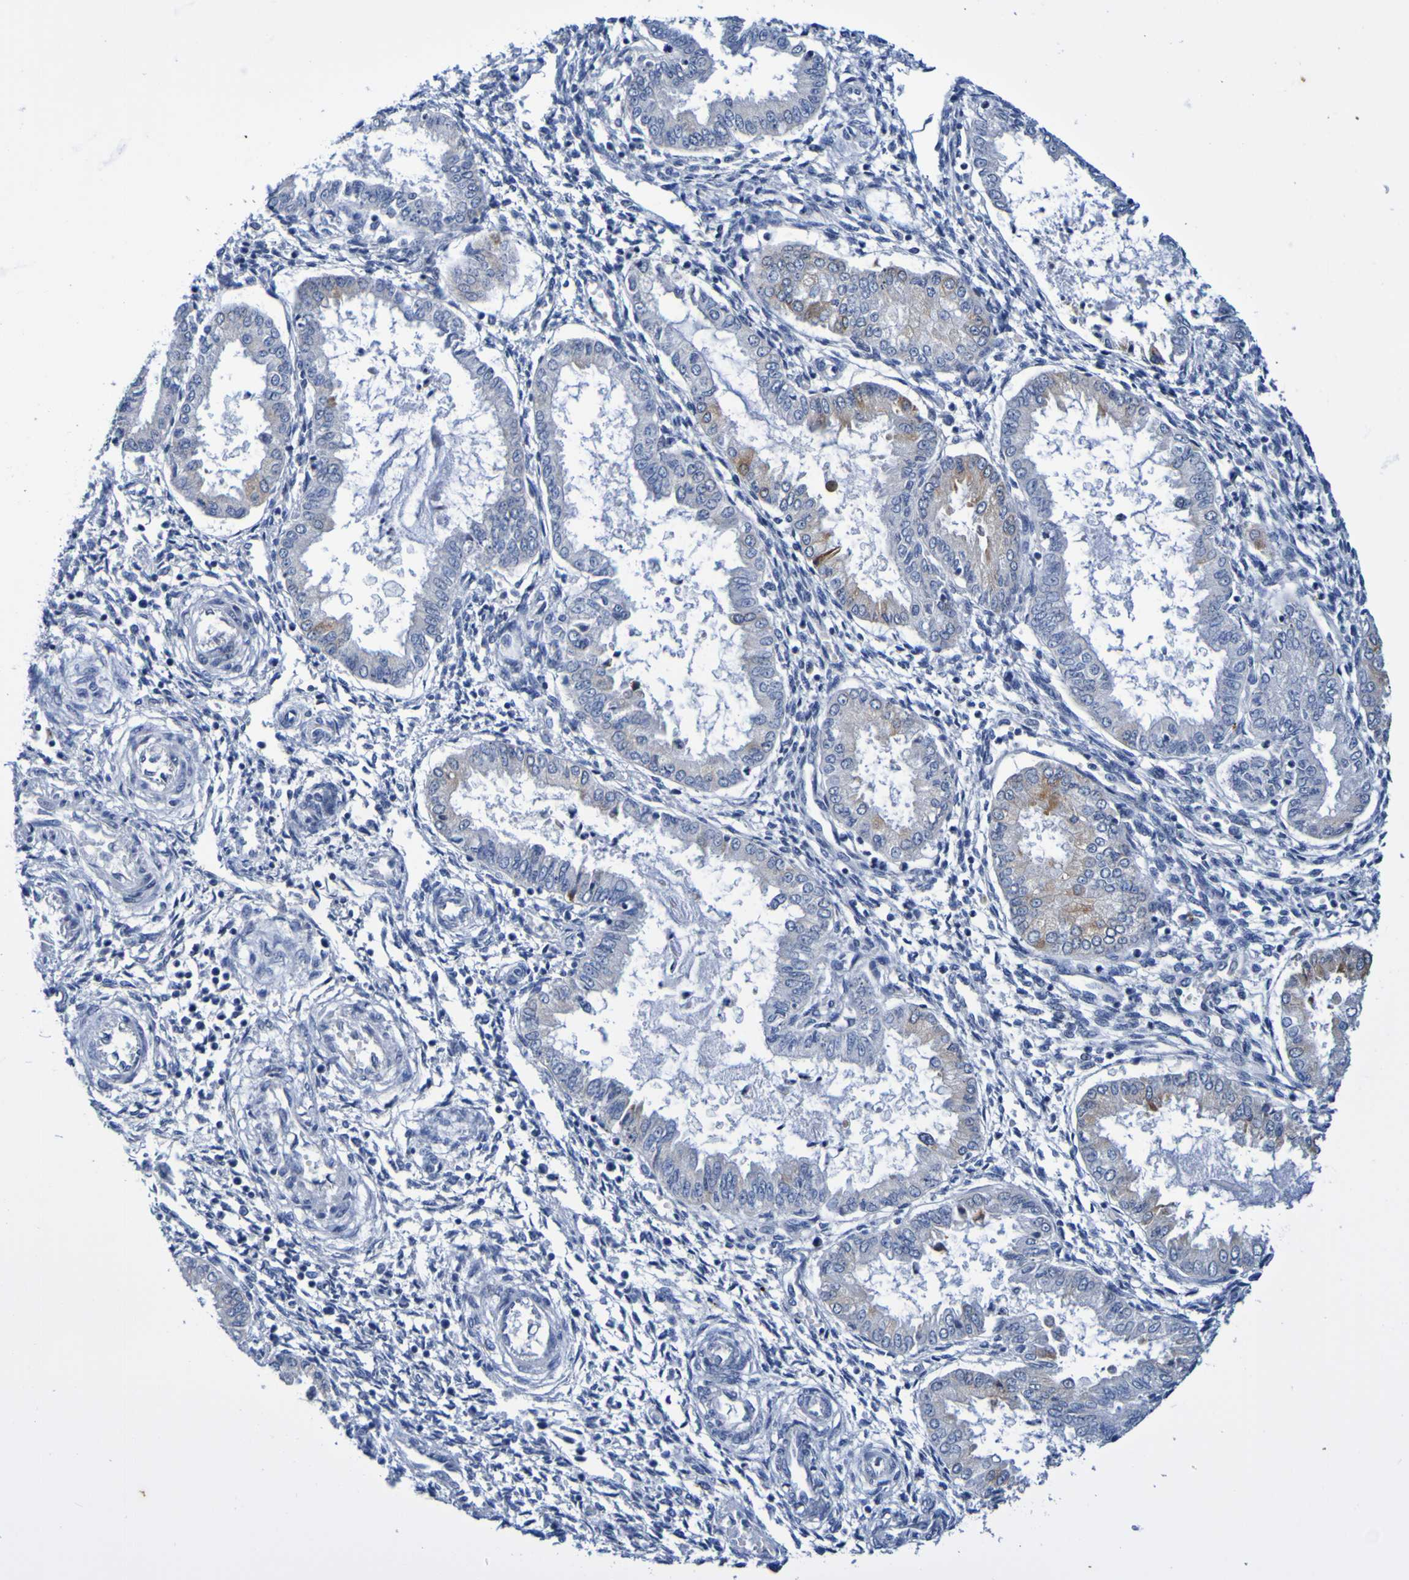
{"staining": {"intensity": "negative", "quantity": "none", "location": "none"}, "tissue": "endometrium", "cell_type": "Cells in endometrial stroma", "image_type": "normal", "snomed": [{"axis": "morphology", "description": "Normal tissue, NOS"}, {"axis": "topography", "description": "Endometrium"}], "caption": "High magnification brightfield microscopy of normal endometrium stained with DAB (3,3'-diaminobenzidine) (brown) and counterstained with hematoxylin (blue): cells in endometrial stroma show no significant staining.", "gene": "VMA21", "patient": {"sex": "female", "age": 33}}